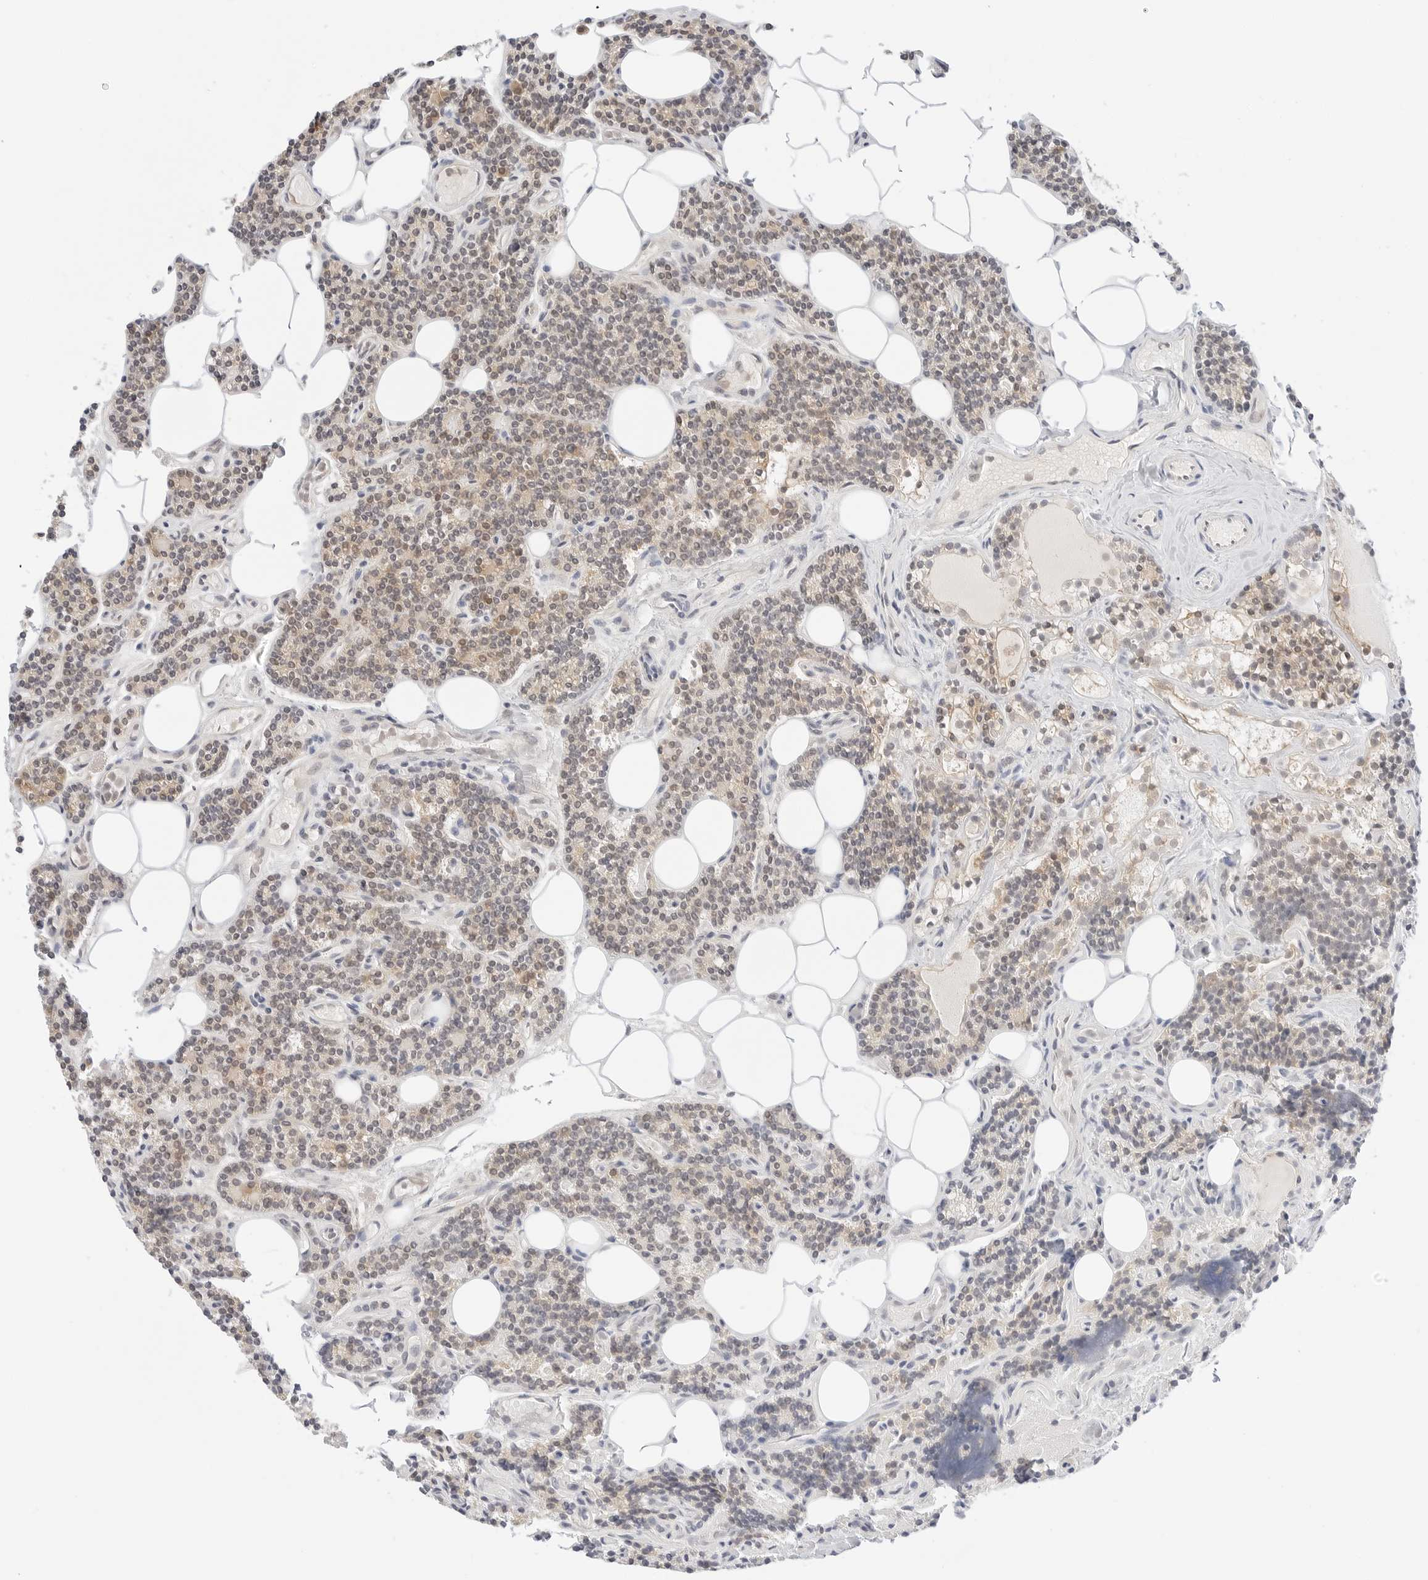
{"staining": {"intensity": "weak", "quantity": ">75%", "location": "cytoplasmic/membranous"}, "tissue": "parathyroid gland", "cell_type": "Glandular cells", "image_type": "normal", "snomed": [{"axis": "morphology", "description": "Normal tissue, NOS"}, {"axis": "topography", "description": "Parathyroid gland"}], "caption": "High-magnification brightfield microscopy of unremarkable parathyroid gland stained with DAB (3,3'-diaminobenzidine) (brown) and counterstained with hematoxylin (blue). glandular cells exhibit weak cytoplasmic/membranous positivity is present in about>75% of cells. (brown staining indicates protein expression, while blue staining denotes nuclei).", "gene": "ERO1B", "patient": {"sex": "female", "age": 43}}